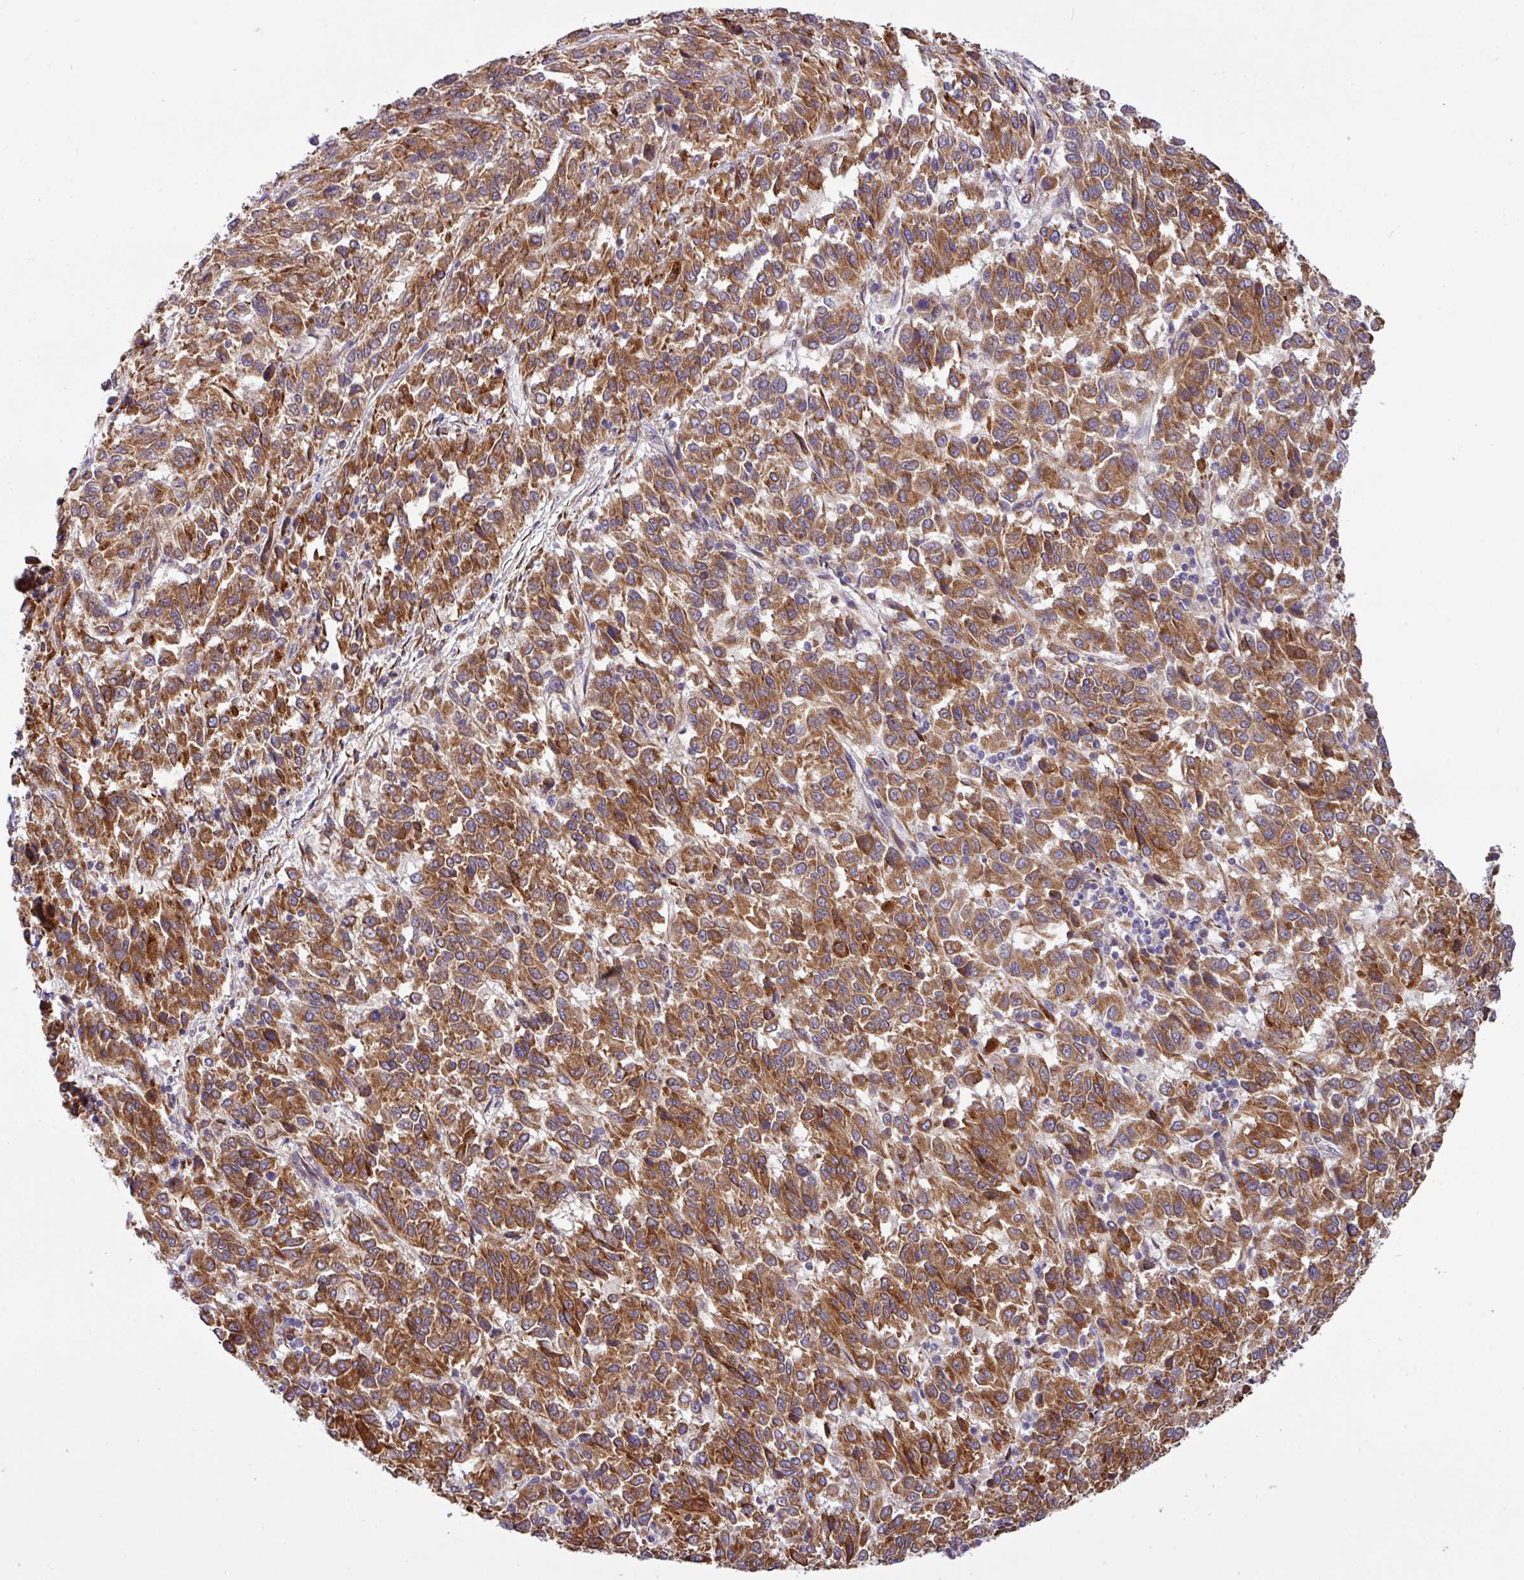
{"staining": {"intensity": "strong", "quantity": ">75%", "location": "cytoplasmic/membranous"}, "tissue": "melanoma", "cell_type": "Tumor cells", "image_type": "cancer", "snomed": [{"axis": "morphology", "description": "Malignant melanoma, Metastatic site"}, {"axis": "topography", "description": "Lung"}], "caption": "Malignant melanoma (metastatic site) tissue exhibits strong cytoplasmic/membranous staining in approximately >75% of tumor cells", "gene": "TM2D2", "patient": {"sex": "male", "age": 64}}